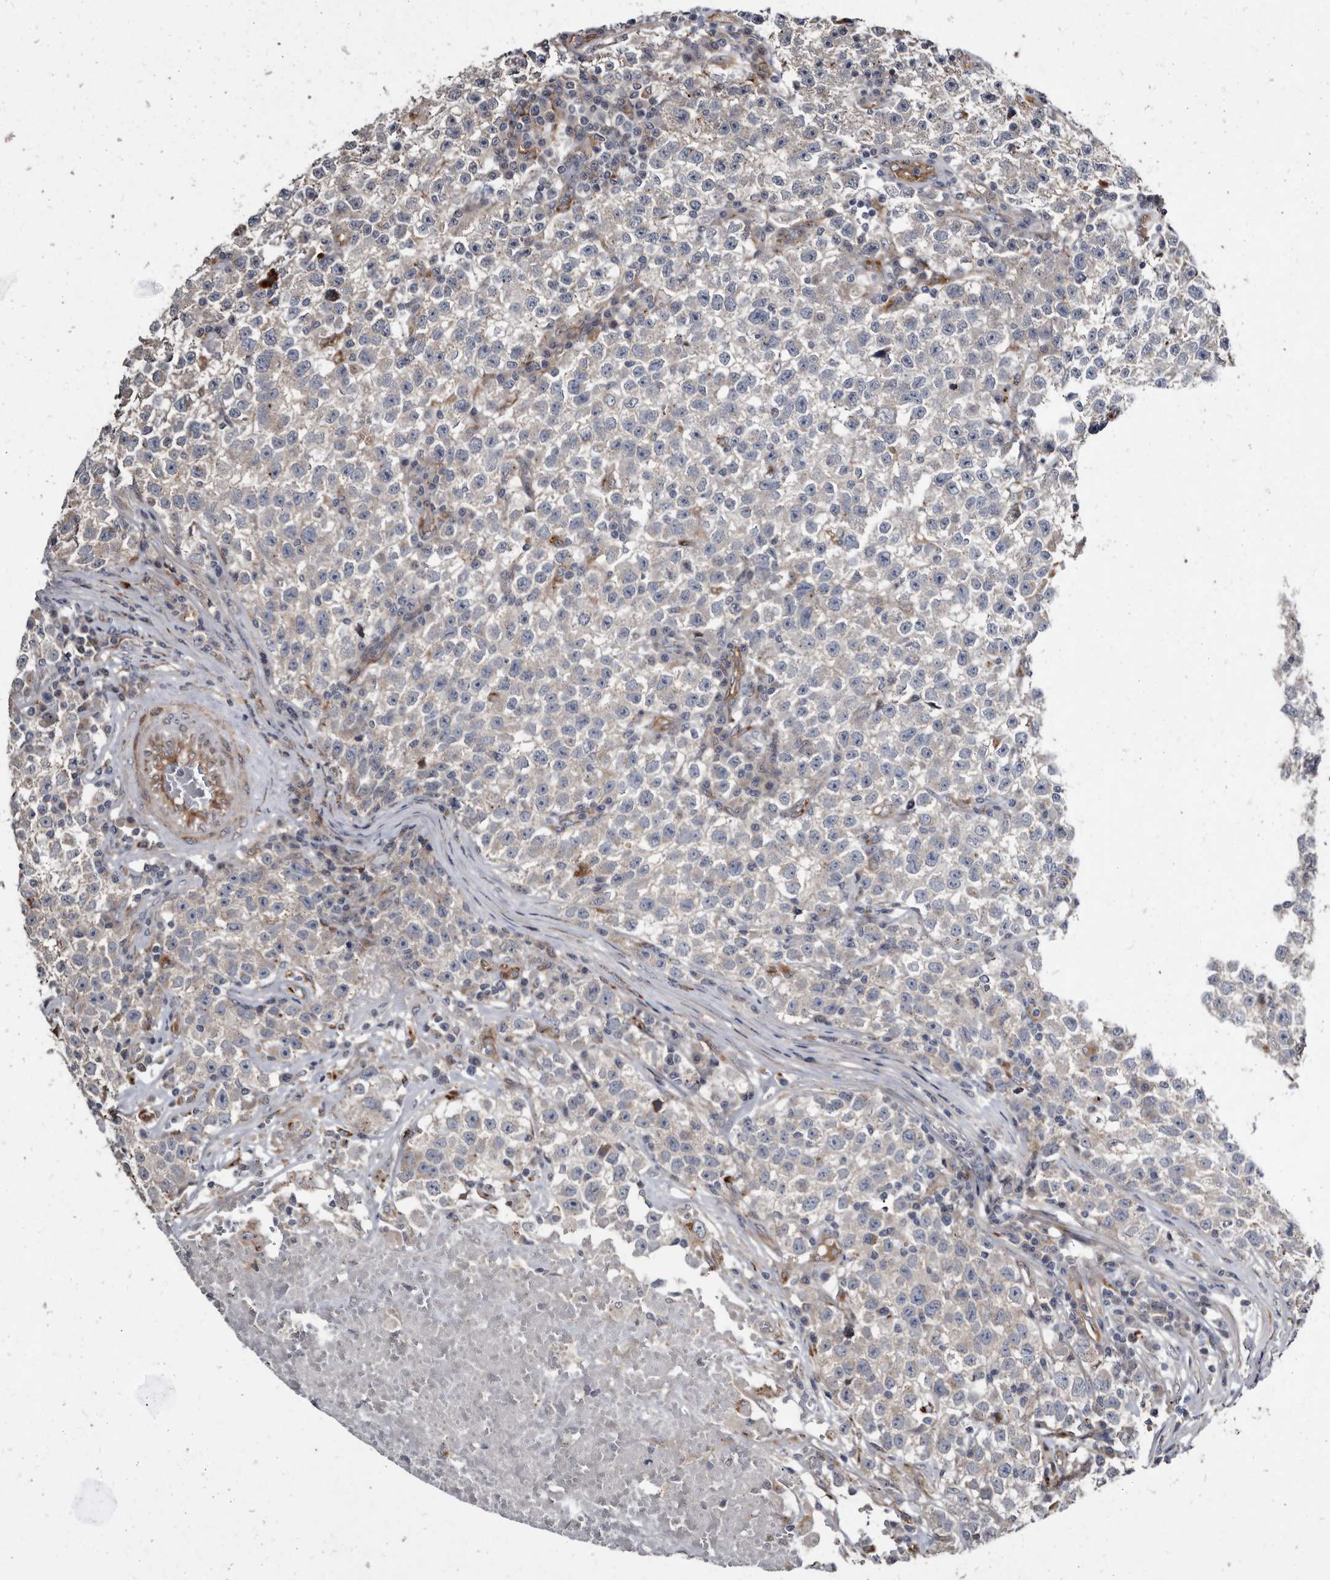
{"staining": {"intensity": "negative", "quantity": "none", "location": "none"}, "tissue": "testis cancer", "cell_type": "Tumor cells", "image_type": "cancer", "snomed": [{"axis": "morphology", "description": "Seminoma, NOS"}, {"axis": "topography", "description": "Testis"}], "caption": "Human seminoma (testis) stained for a protein using immunohistochemistry shows no expression in tumor cells.", "gene": "CTSA", "patient": {"sex": "male", "age": 22}}